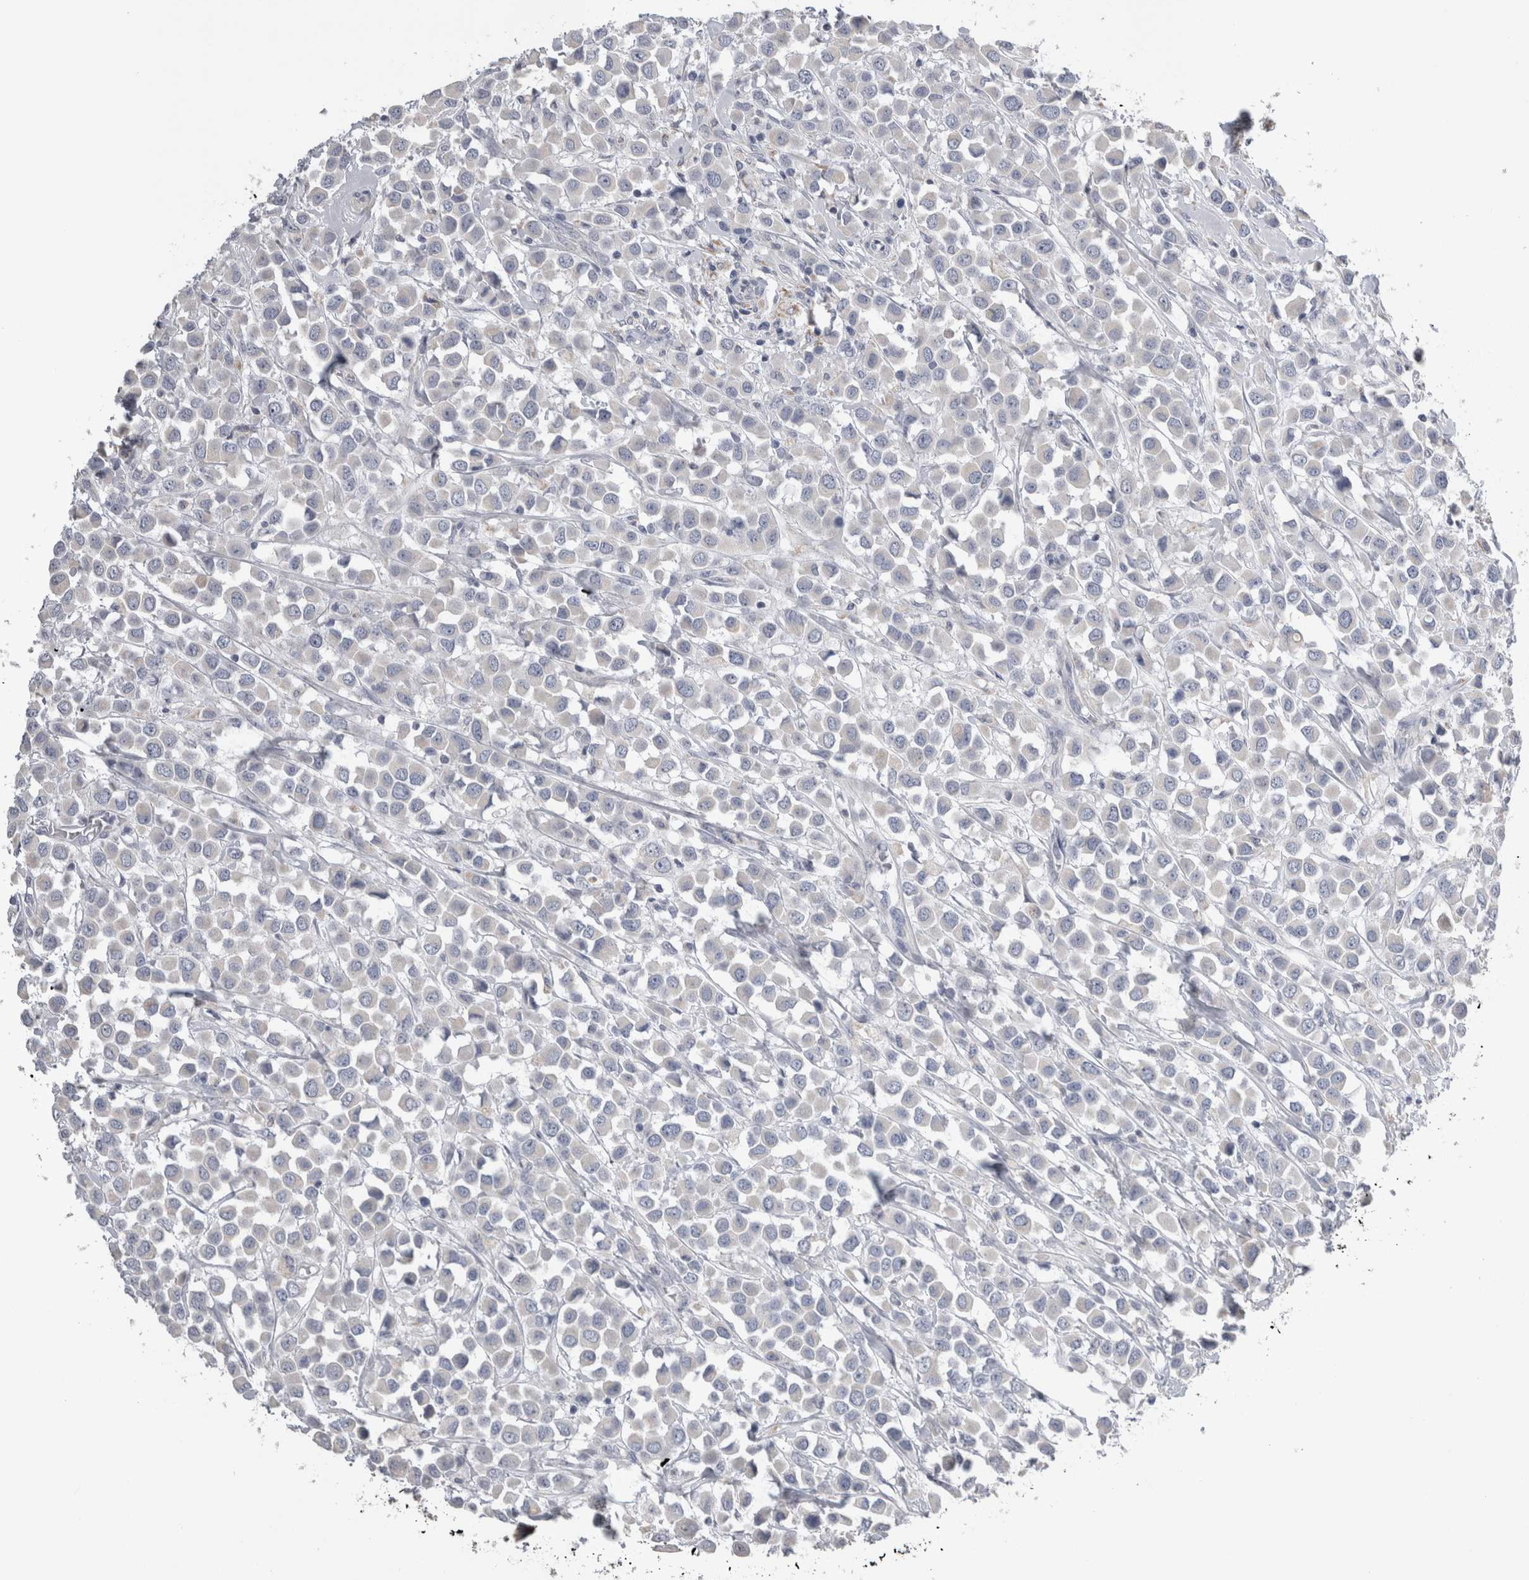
{"staining": {"intensity": "negative", "quantity": "none", "location": "none"}, "tissue": "breast cancer", "cell_type": "Tumor cells", "image_type": "cancer", "snomed": [{"axis": "morphology", "description": "Duct carcinoma"}, {"axis": "topography", "description": "Breast"}], "caption": "DAB immunohistochemical staining of breast cancer exhibits no significant positivity in tumor cells.", "gene": "DHRS4", "patient": {"sex": "female", "age": 61}}